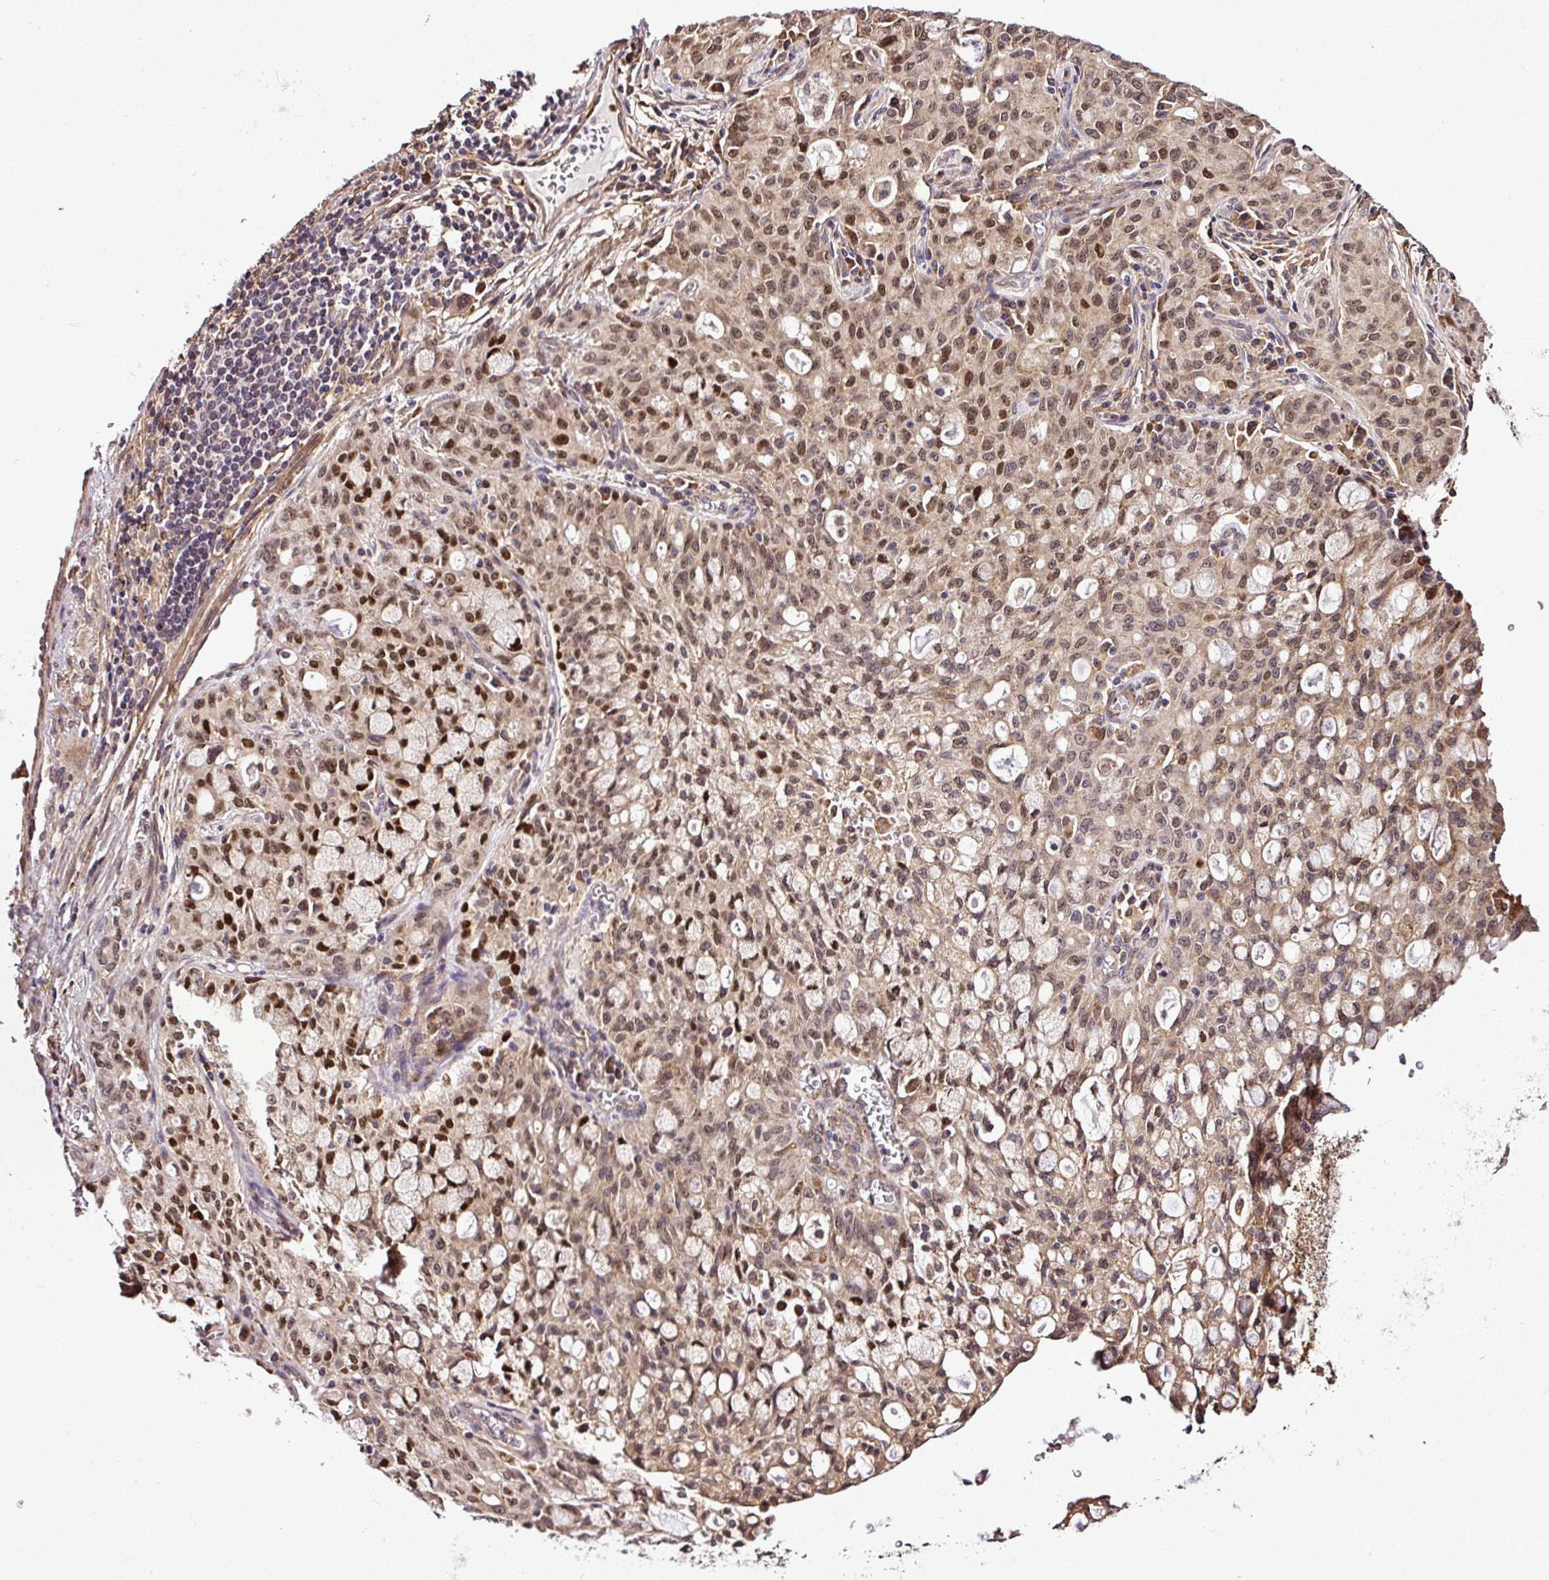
{"staining": {"intensity": "moderate", "quantity": ">75%", "location": "cytoplasmic/membranous,nuclear"}, "tissue": "lung cancer", "cell_type": "Tumor cells", "image_type": "cancer", "snomed": [{"axis": "morphology", "description": "Adenocarcinoma, NOS"}, {"axis": "topography", "description": "Lung"}], "caption": "Tumor cells display moderate cytoplasmic/membranous and nuclear expression in approximately >75% of cells in lung cancer (adenocarcinoma).", "gene": "FAM153A", "patient": {"sex": "female", "age": 44}}